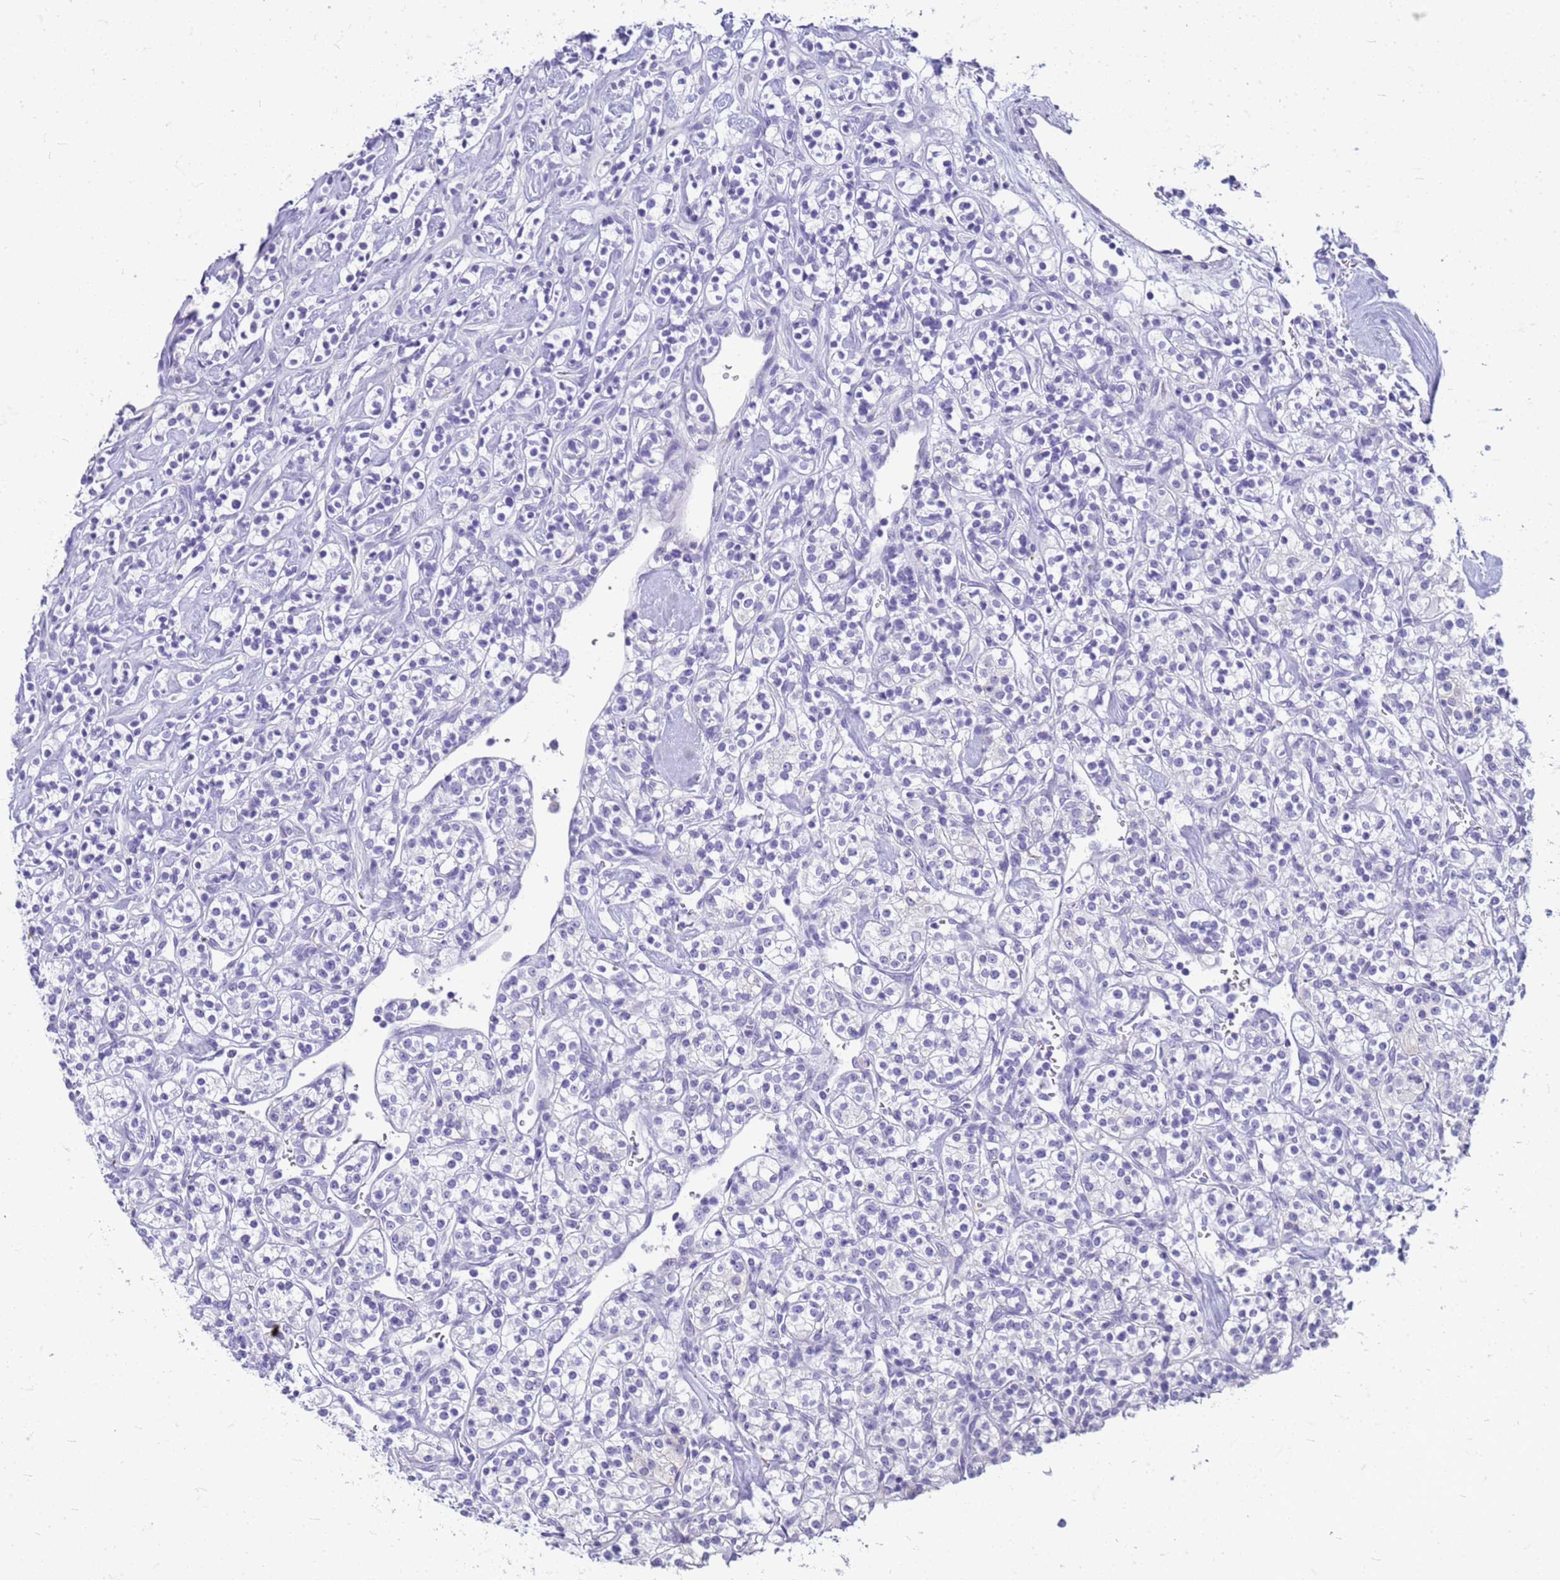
{"staining": {"intensity": "negative", "quantity": "none", "location": "none"}, "tissue": "renal cancer", "cell_type": "Tumor cells", "image_type": "cancer", "snomed": [{"axis": "morphology", "description": "Adenocarcinoma, NOS"}, {"axis": "topography", "description": "Kidney"}], "caption": "Tumor cells are negative for brown protein staining in renal cancer.", "gene": "CFAP100", "patient": {"sex": "male", "age": 77}}